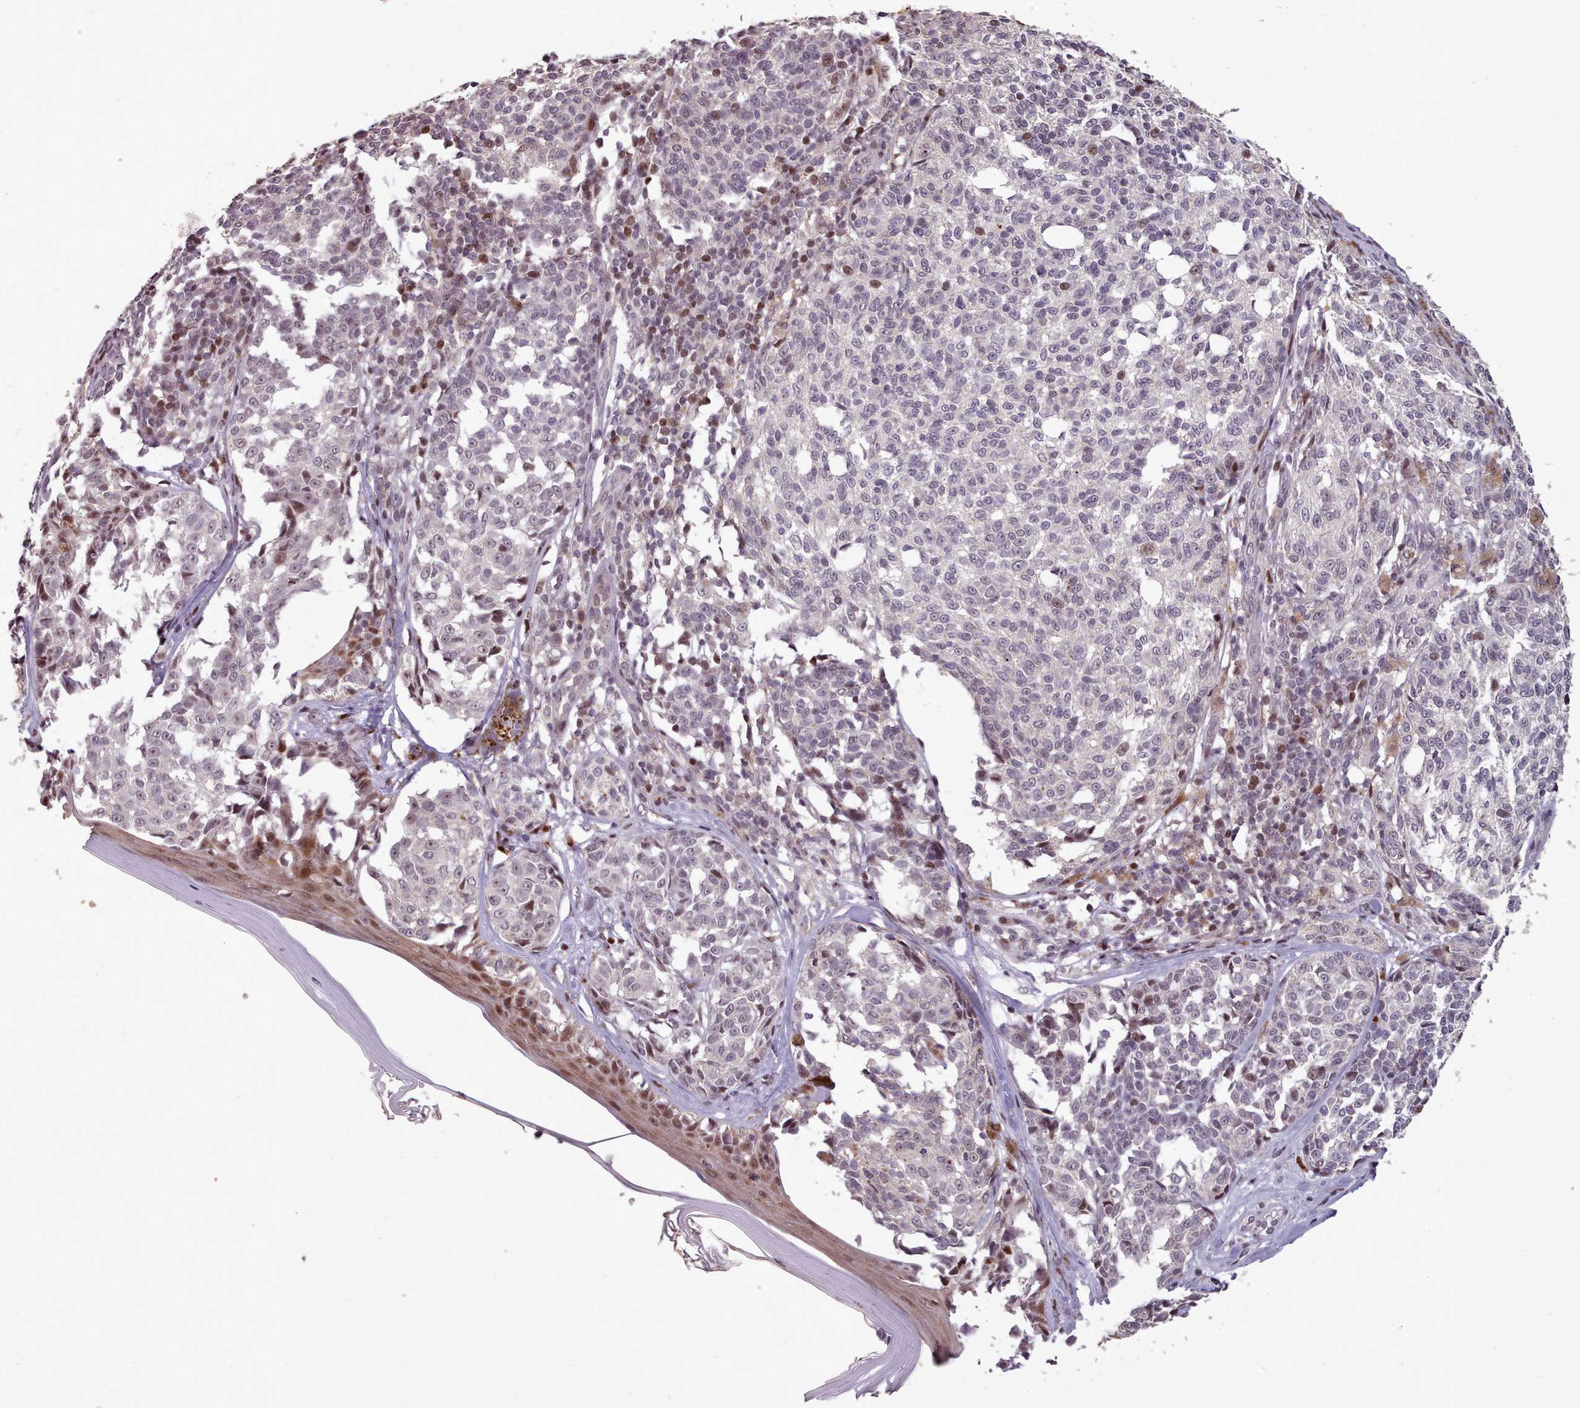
{"staining": {"intensity": "moderate", "quantity": "<25%", "location": "nuclear"}, "tissue": "melanoma", "cell_type": "Tumor cells", "image_type": "cancer", "snomed": [{"axis": "morphology", "description": "Malignant melanoma, NOS"}, {"axis": "topography", "description": "Skin of upper extremity"}], "caption": "This is an image of IHC staining of malignant melanoma, which shows moderate staining in the nuclear of tumor cells.", "gene": "ENSA", "patient": {"sex": "male", "age": 40}}